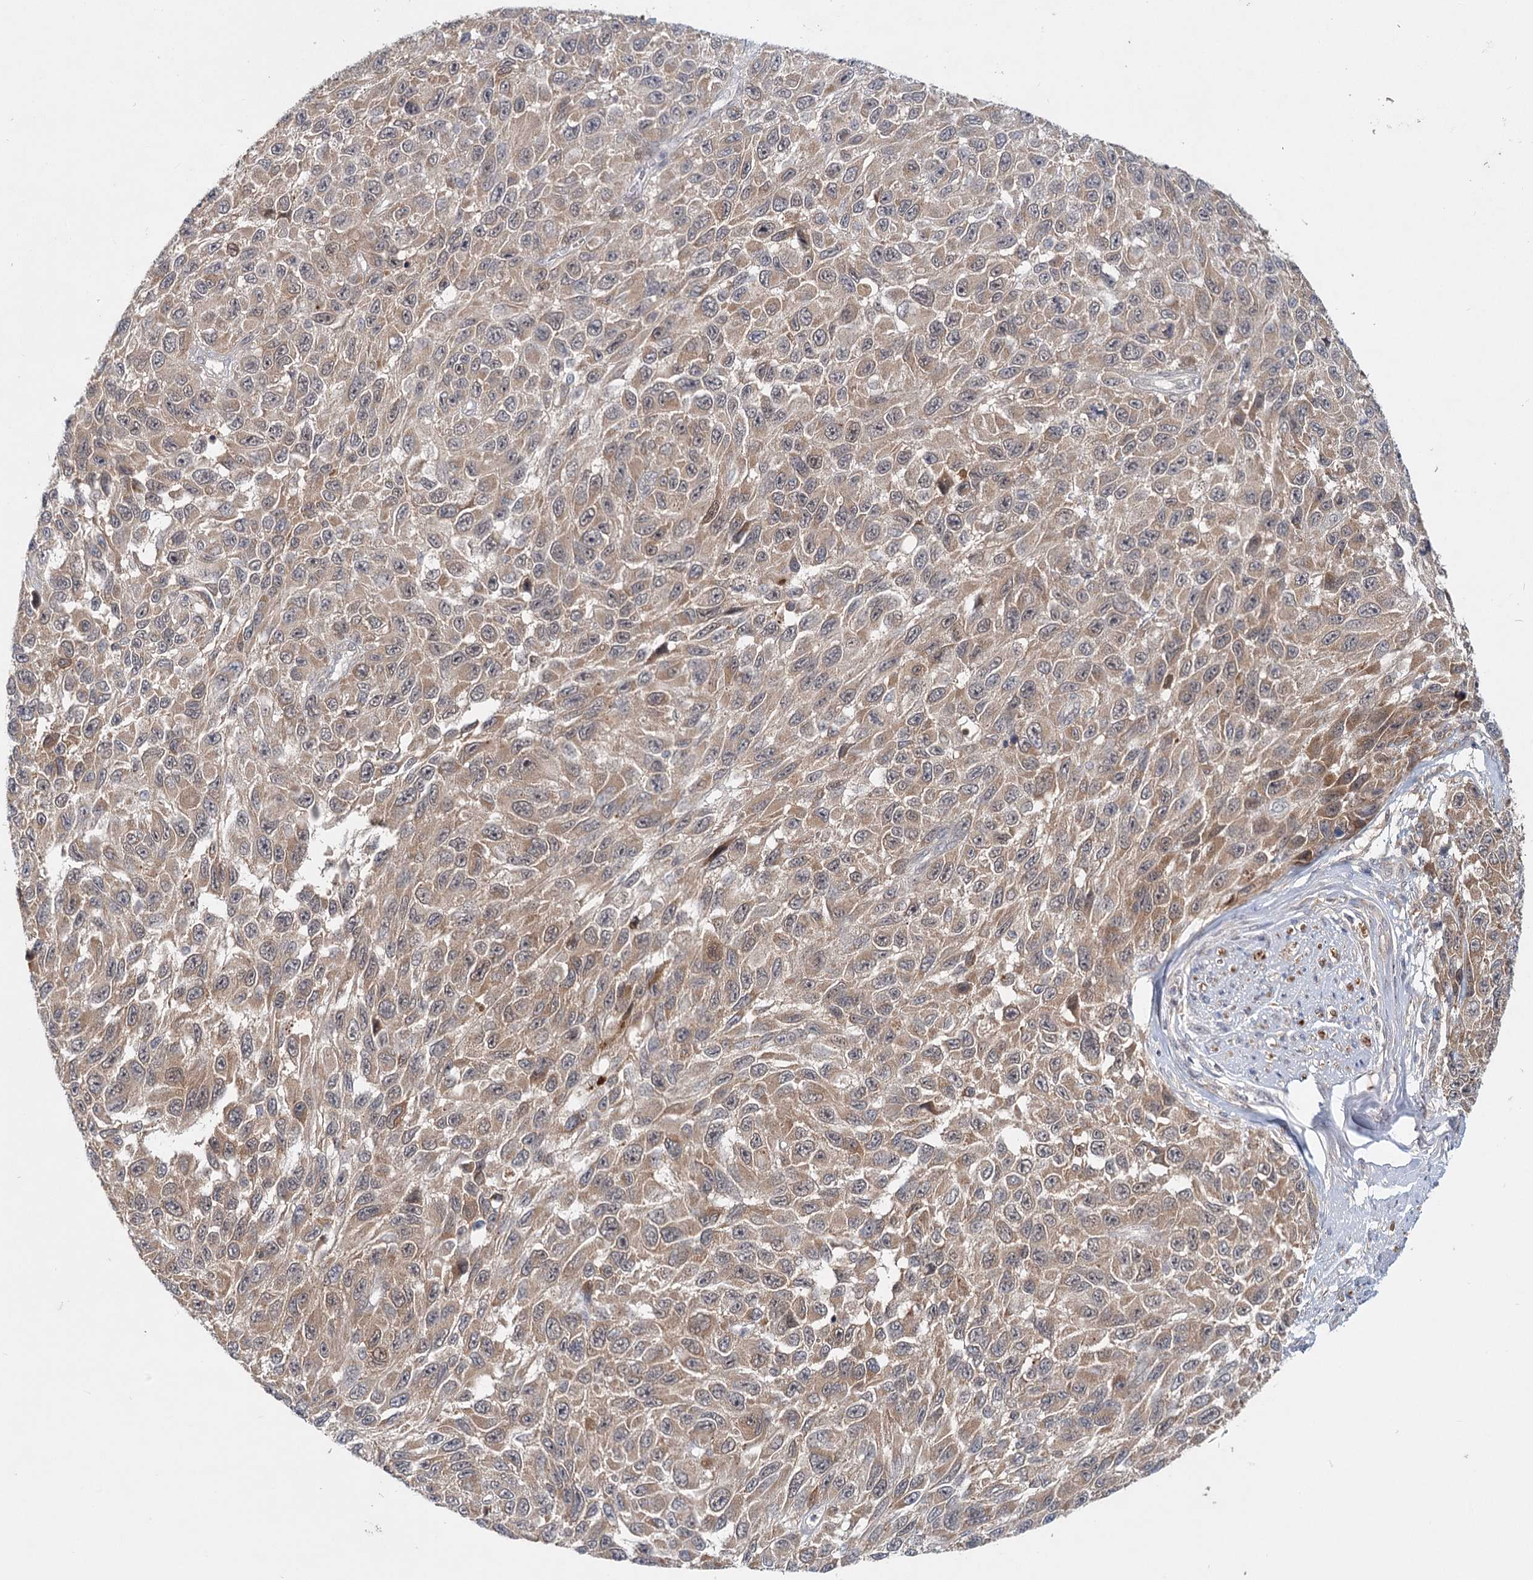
{"staining": {"intensity": "weak", "quantity": ">75%", "location": "cytoplasmic/membranous"}, "tissue": "melanoma", "cell_type": "Tumor cells", "image_type": "cancer", "snomed": [{"axis": "morphology", "description": "Normal tissue, NOS"}, {"axis": "morphology", "description": "Malignant melanoma, NOS"}, {"axis": "topography", "description": "Skin"}], "caption": "Immunohistochemical staining of melanoma shows low levels of weak cytoplasmic/membranous protein staining in approximately >75% of tumor cells. Nuclei are stained in blue.", "gene": "AP3B1", "patient": {"sex": "female", "age": 96}}